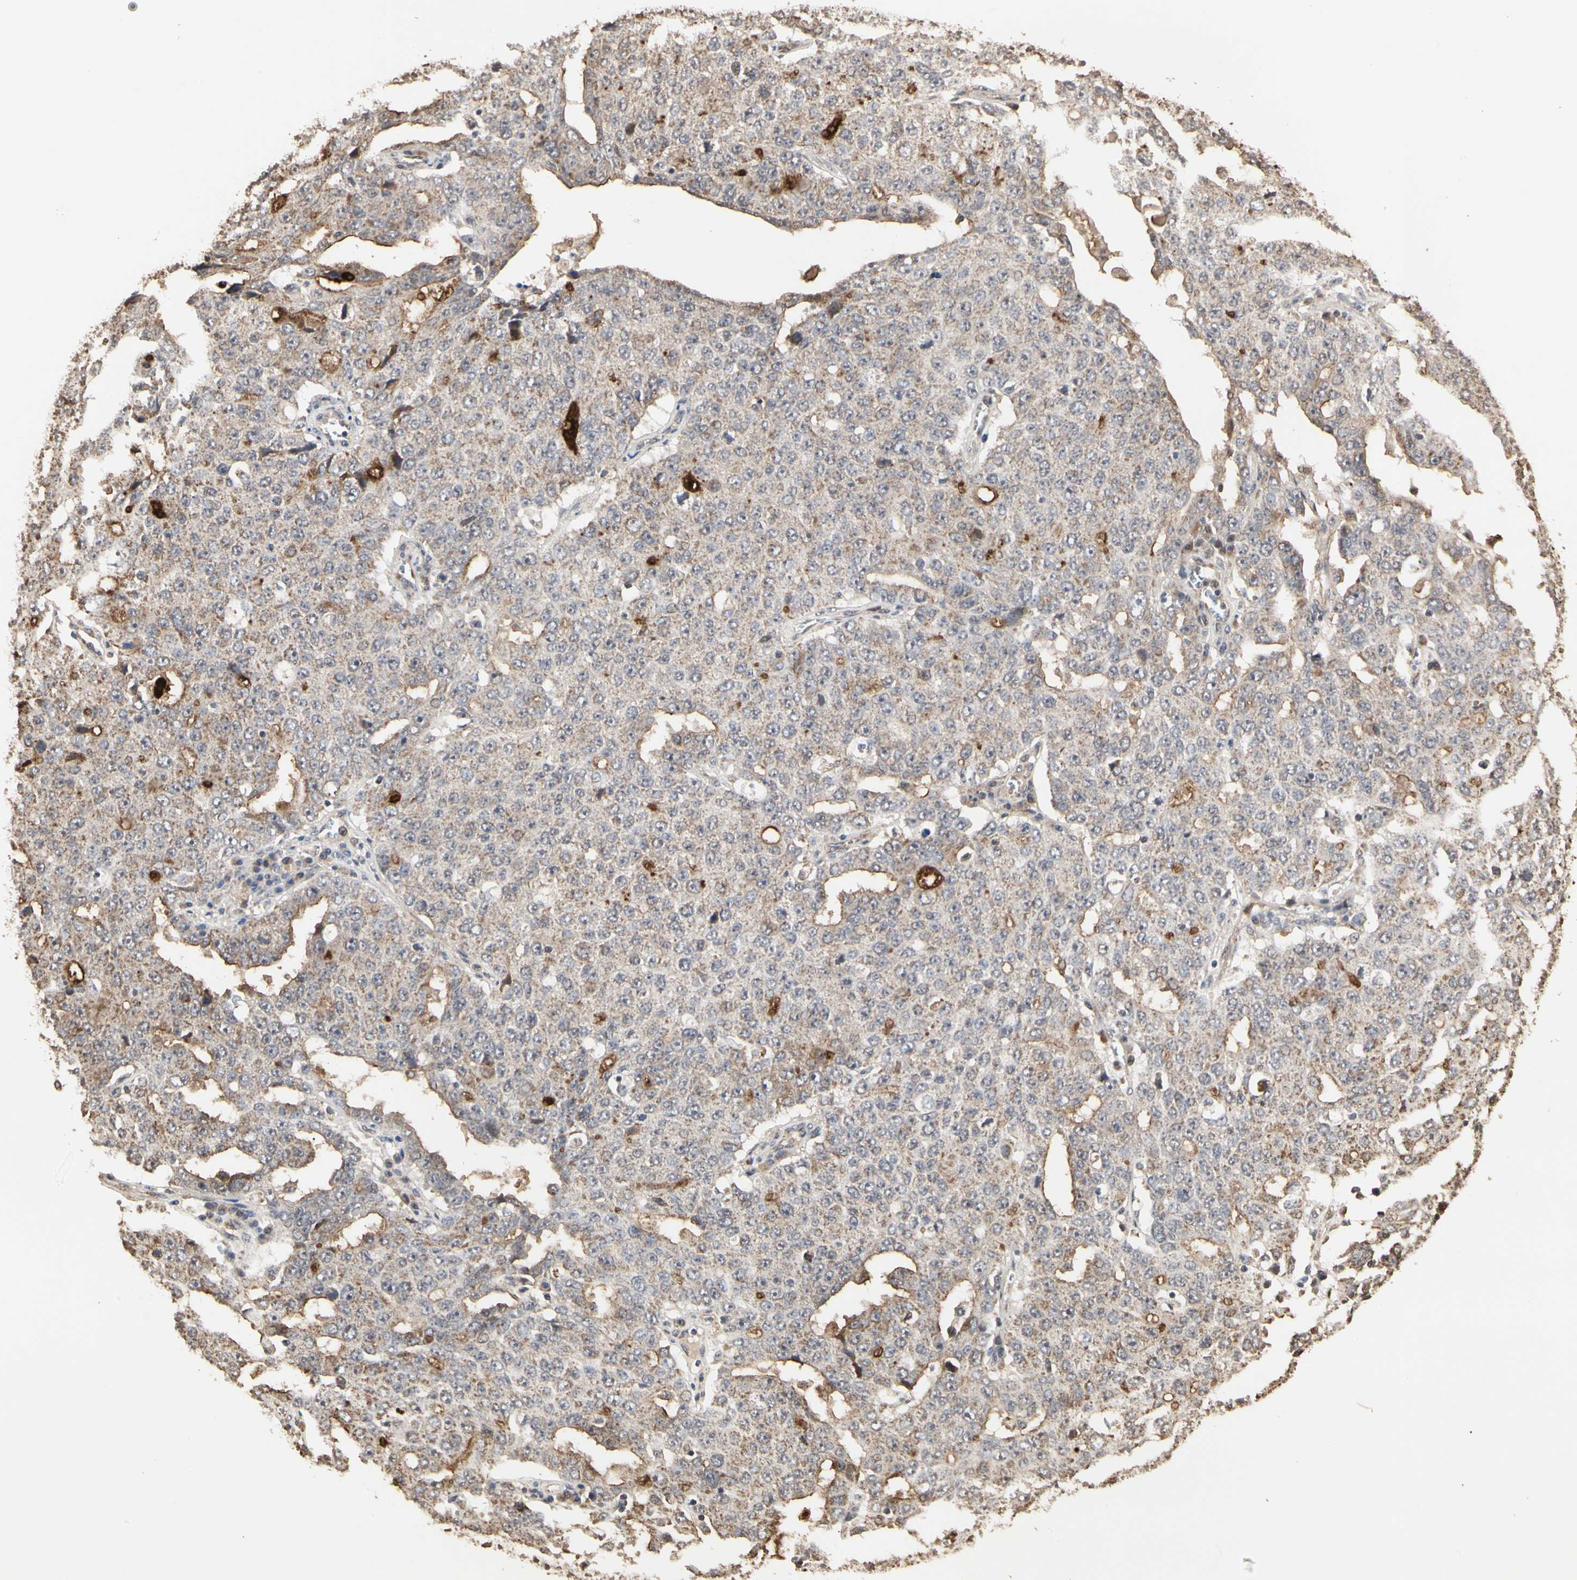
{"staining": {"intensity": "strong", "quantity": "<25%", "location": "cytoplasmic/membranous"}, "tissue": "ovarian cancer", "cell_type": "Tumor cells", "image_type": "cancer", "snomed": [{"axis": "morphology", "description": "Carcinoma, endometroid"}, {"axis": "topography", "description": "Ovary"}], "caption": "Protein staining of ovarian cancer tissue exhibits strong cytoplasmic/membranous staining in approximately <25% of tumor cells.", "gene": "TAOK1", "patient": {"sex": "female", "age": 62}}